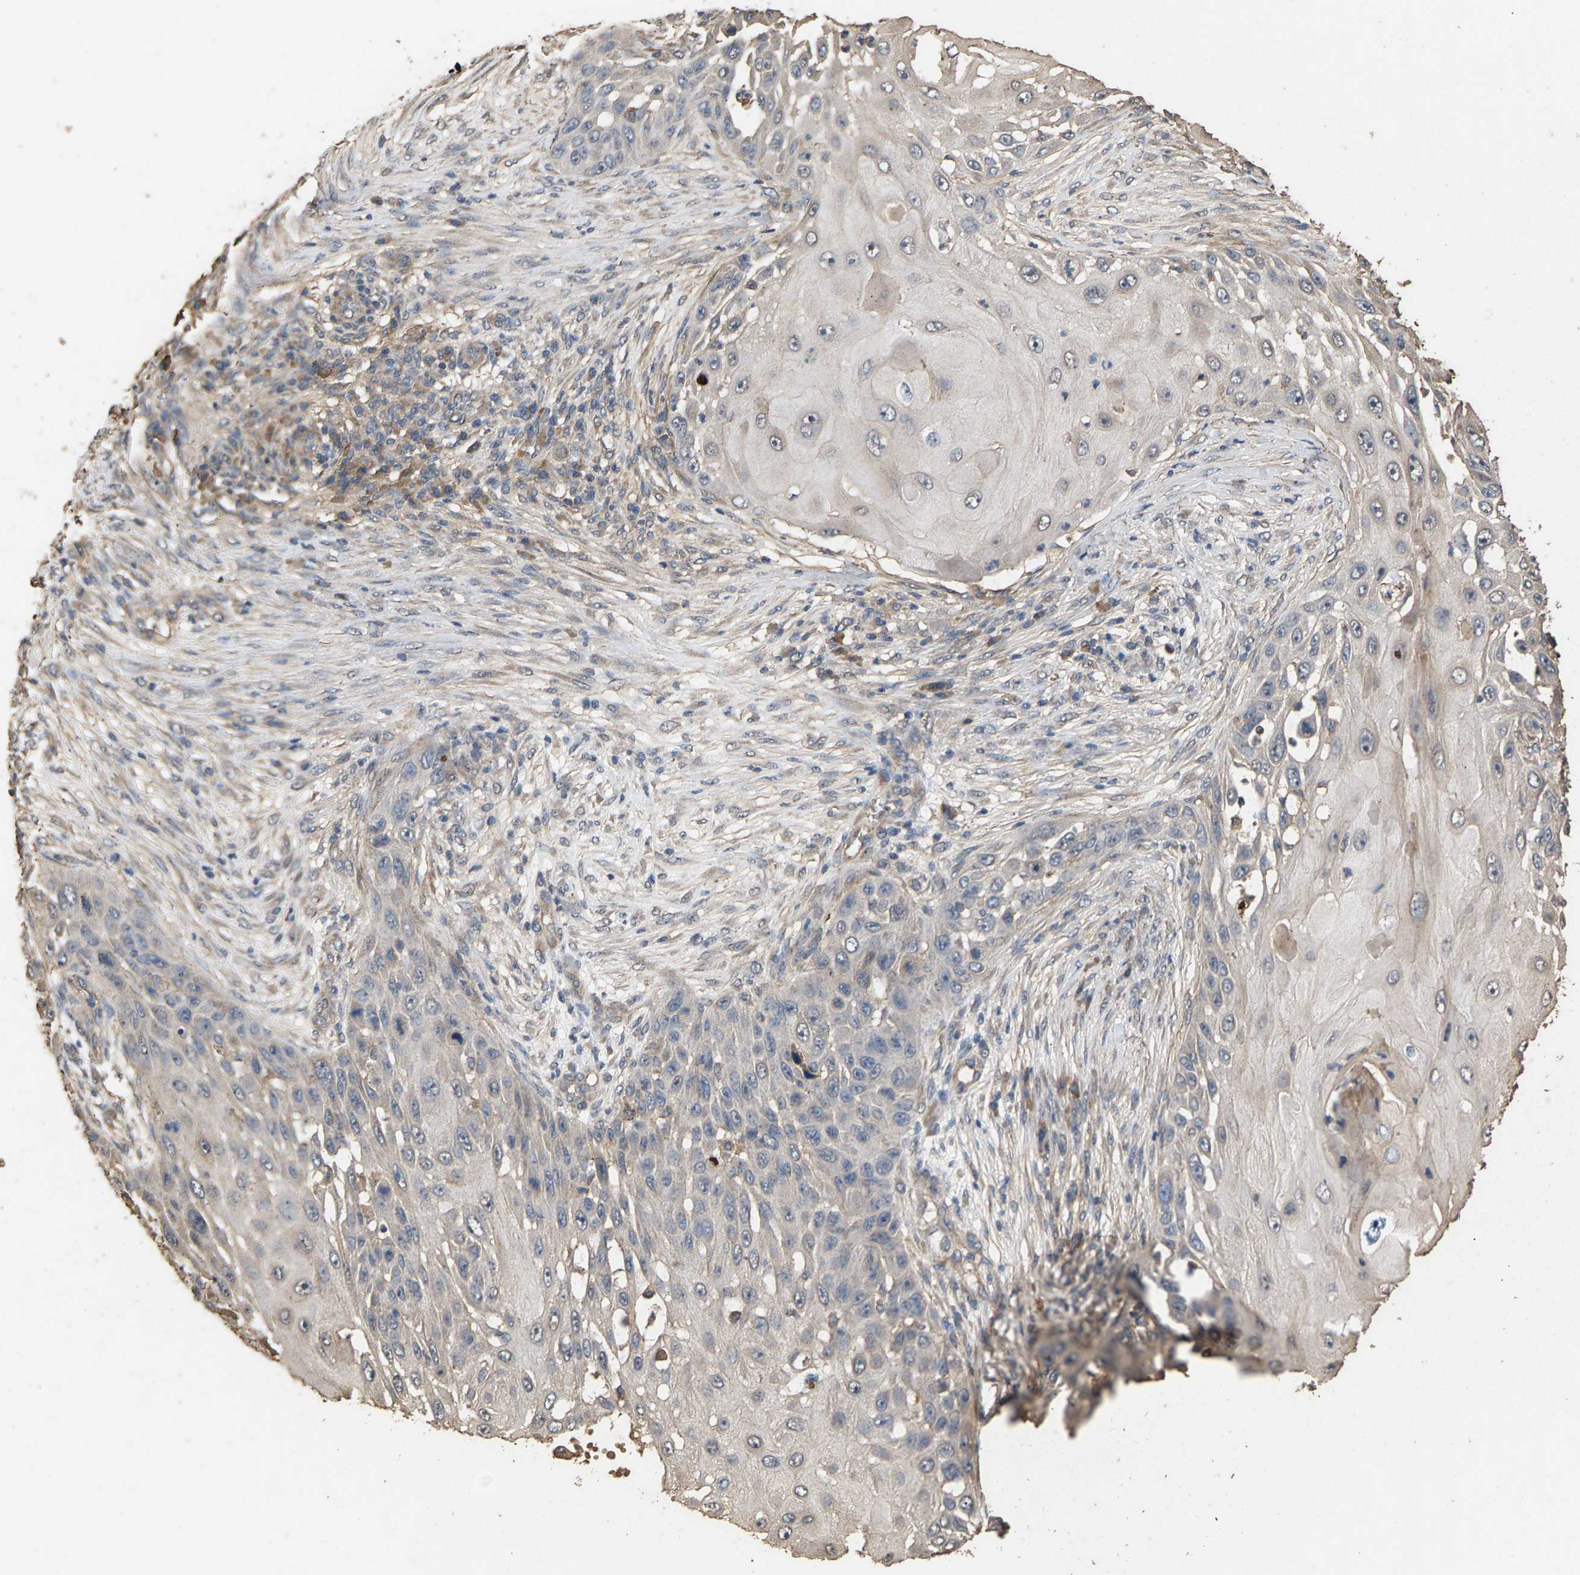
{"staining": {"intensity": "weak", "quantity": "<25%", "location": "cytoplasmic/membranous"}, "tissue": "skin cancer", "cell_type": "Tumor cells", "image_type": "cancer", "snomed": [{"axis": "morphology", "description": "Squamous cell carcinoma, NOS"}, {"axis": "topography", "description": "Skin"}], "caption": "High magnification brightfield microscopy of squamous cell carcinoma (skin) stained with DAB (3,3'-diaminobenzidine) (brown) and counterstained with hematoxylin (blue): tumor cells show no significant staining.", "gene": "HTRA3", "patient": {"sex": "female", "age": 44}}